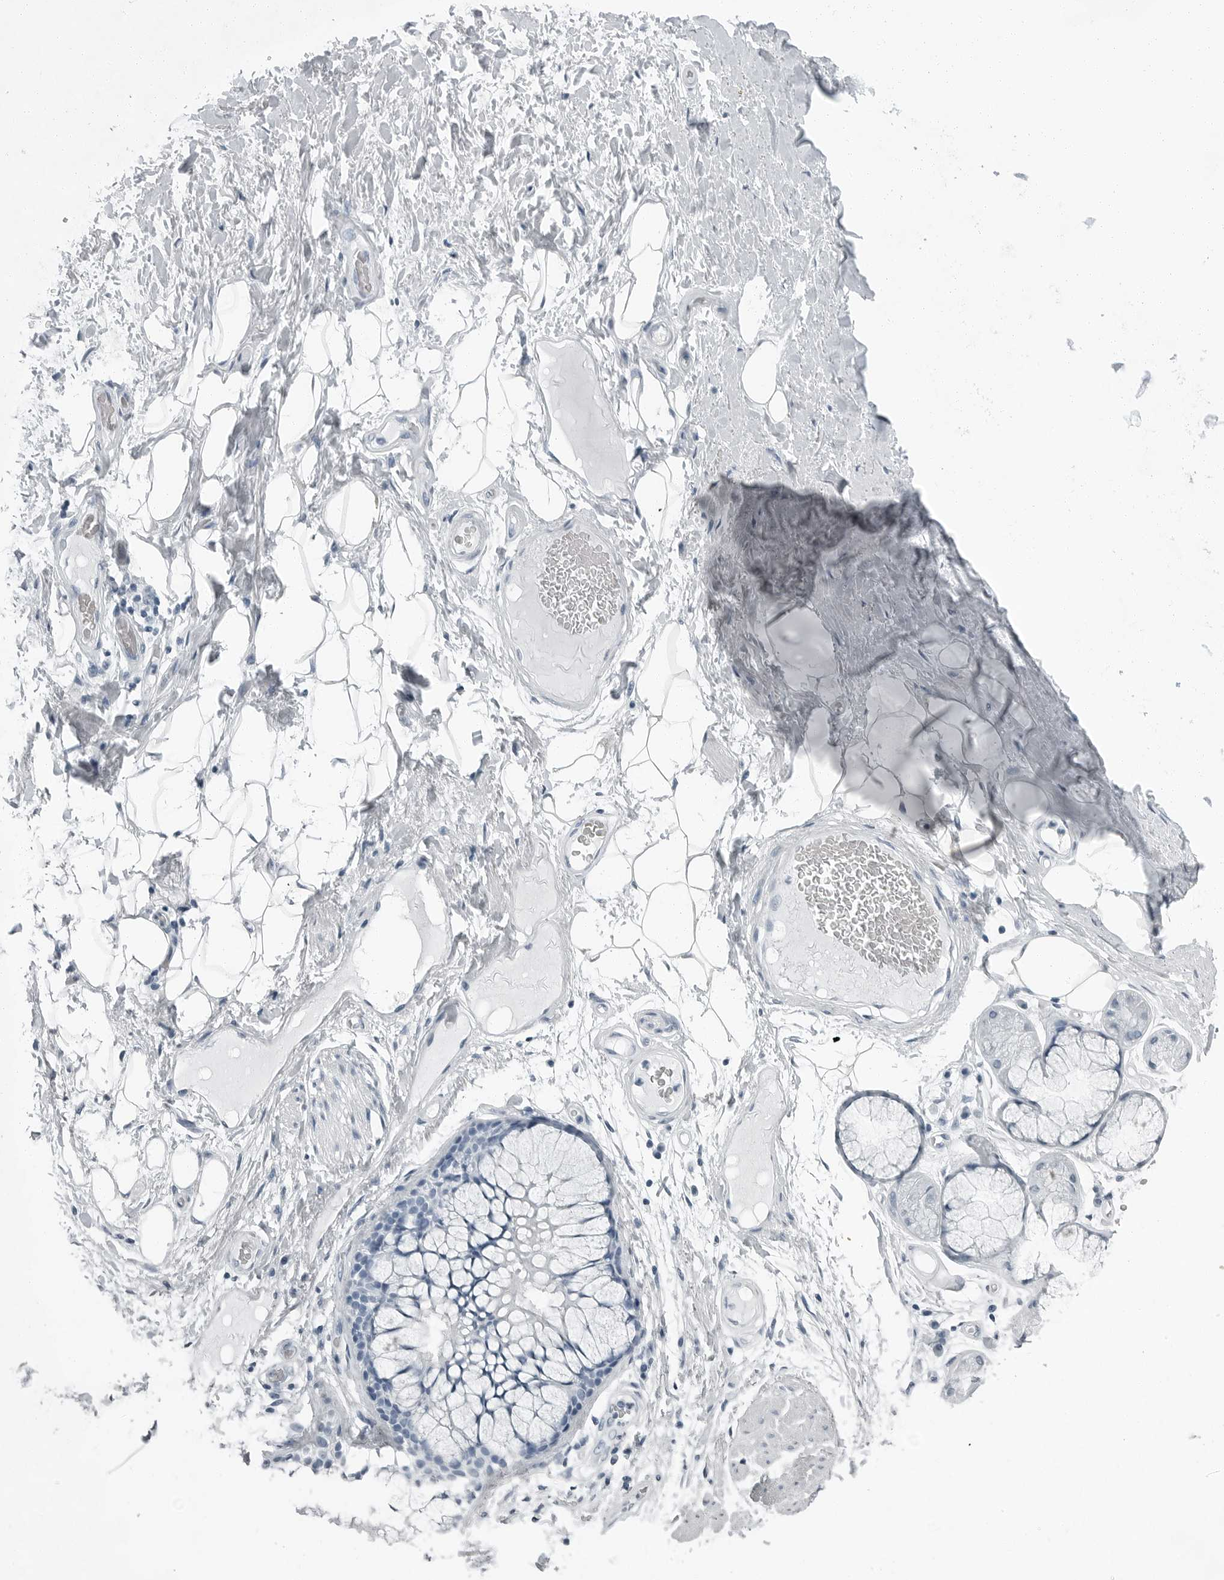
{"staining": {"intensity": "negative", "quantity": "none", "location": "none"}, "tissue": "adipose tissue", "cell_type": "Adipocytes", "image_type": "normal", "snomed": [{"axis": "morphology", "description": "Normal tissue, NOS"}, {"axis": "topography", "description": "Bronchus"}], "caption": "This is an IHC histopathology image of normal human adipose tissue. There is no positivity in adipocytes.", "gene": "FABP6", "patient": {"sex": "male", "age": 66}}